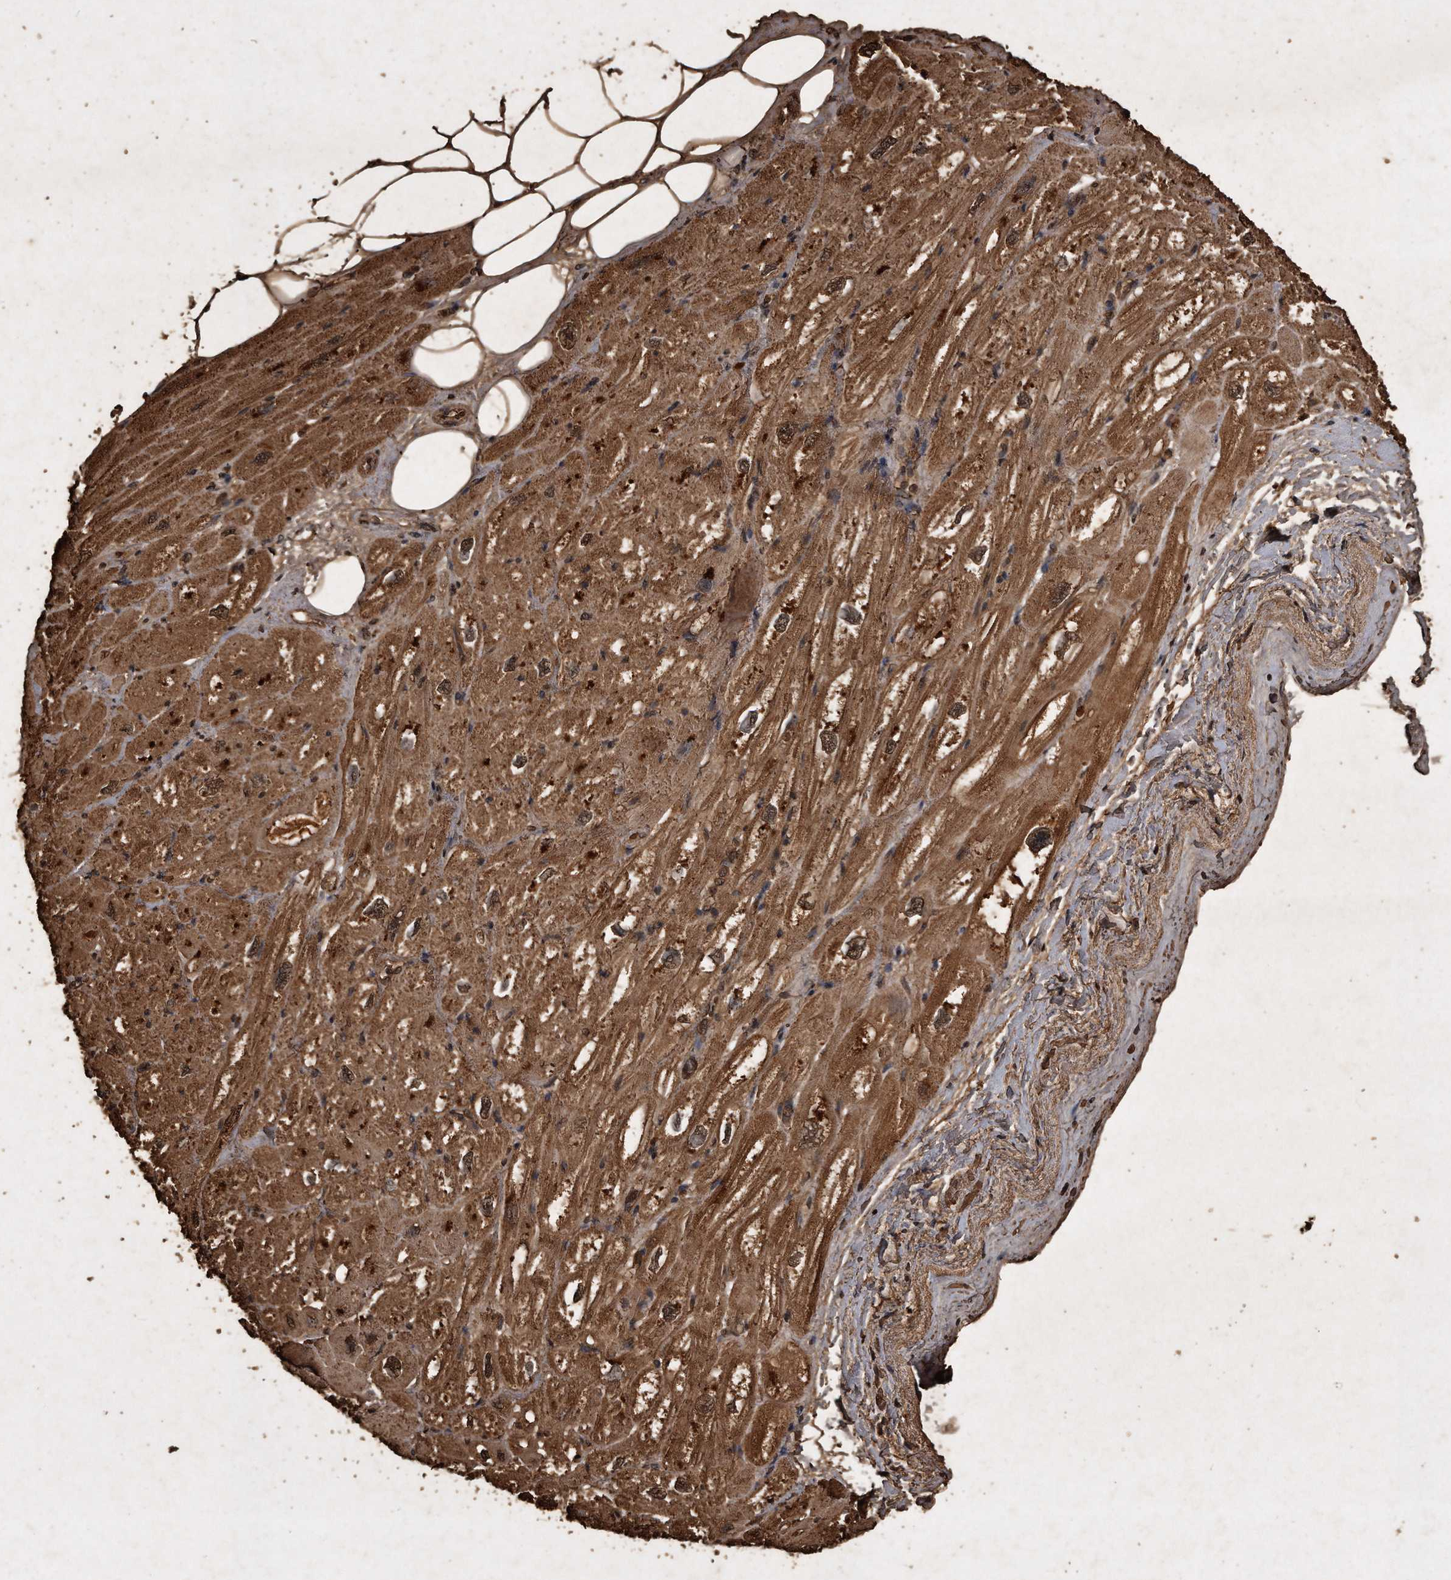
{"staining": {"intensity": "strong", "quantity": ">75%", "location": "cytoplasmic/membranous"}, "tissue": "heart muscle", "cell_type": "Cardiomyocytes", "image_type": "normal", "snomed": [{"axis": "morphology", "description": "Normal tissue, NOS"}, {"axis": "topography", "description": "Heart"}], "caption": "Human heart muscle stained with a protein marker reveals strong staining in cardiomyocytes.", "gene": "CFLAR", "patient": {"sex": "male", "age": 50}}